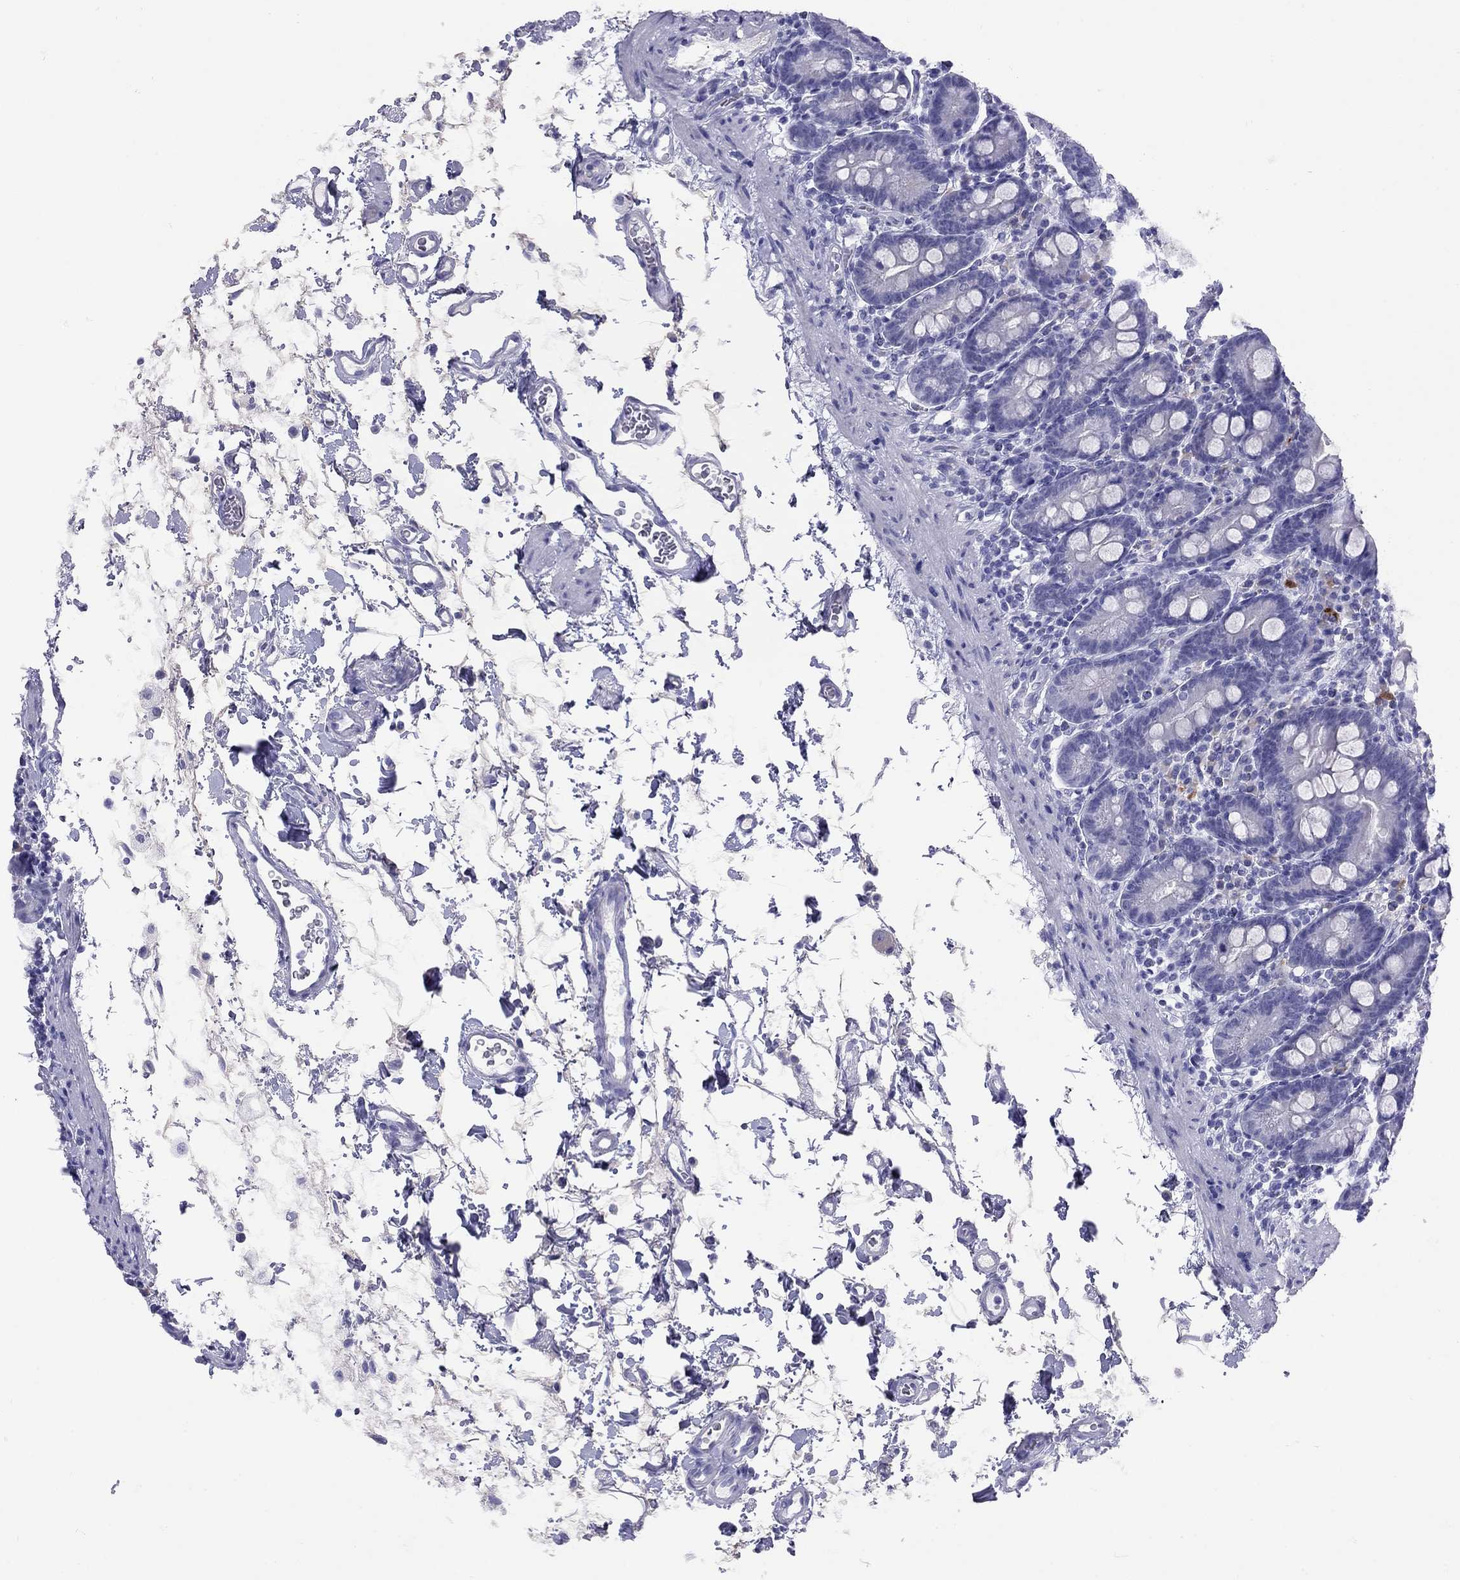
{"staining": {"intensity": "negative", "quantity": "none", "location": "none"}, "tissue": "small intestine", "cell_type": "Glandular cells", "image_type": "normal", "snomed": [{"axis": "morphology", "description": "Normal tissue, NOS"}, {"axis": "topography", "description": "Small intestine"}], "caption": "A histopathology image of small intestine stained for a protein exhibits no brown staining in glandular cells.", "gene": "GRIA2", "patient": {"sex": "female", "age": 44}}